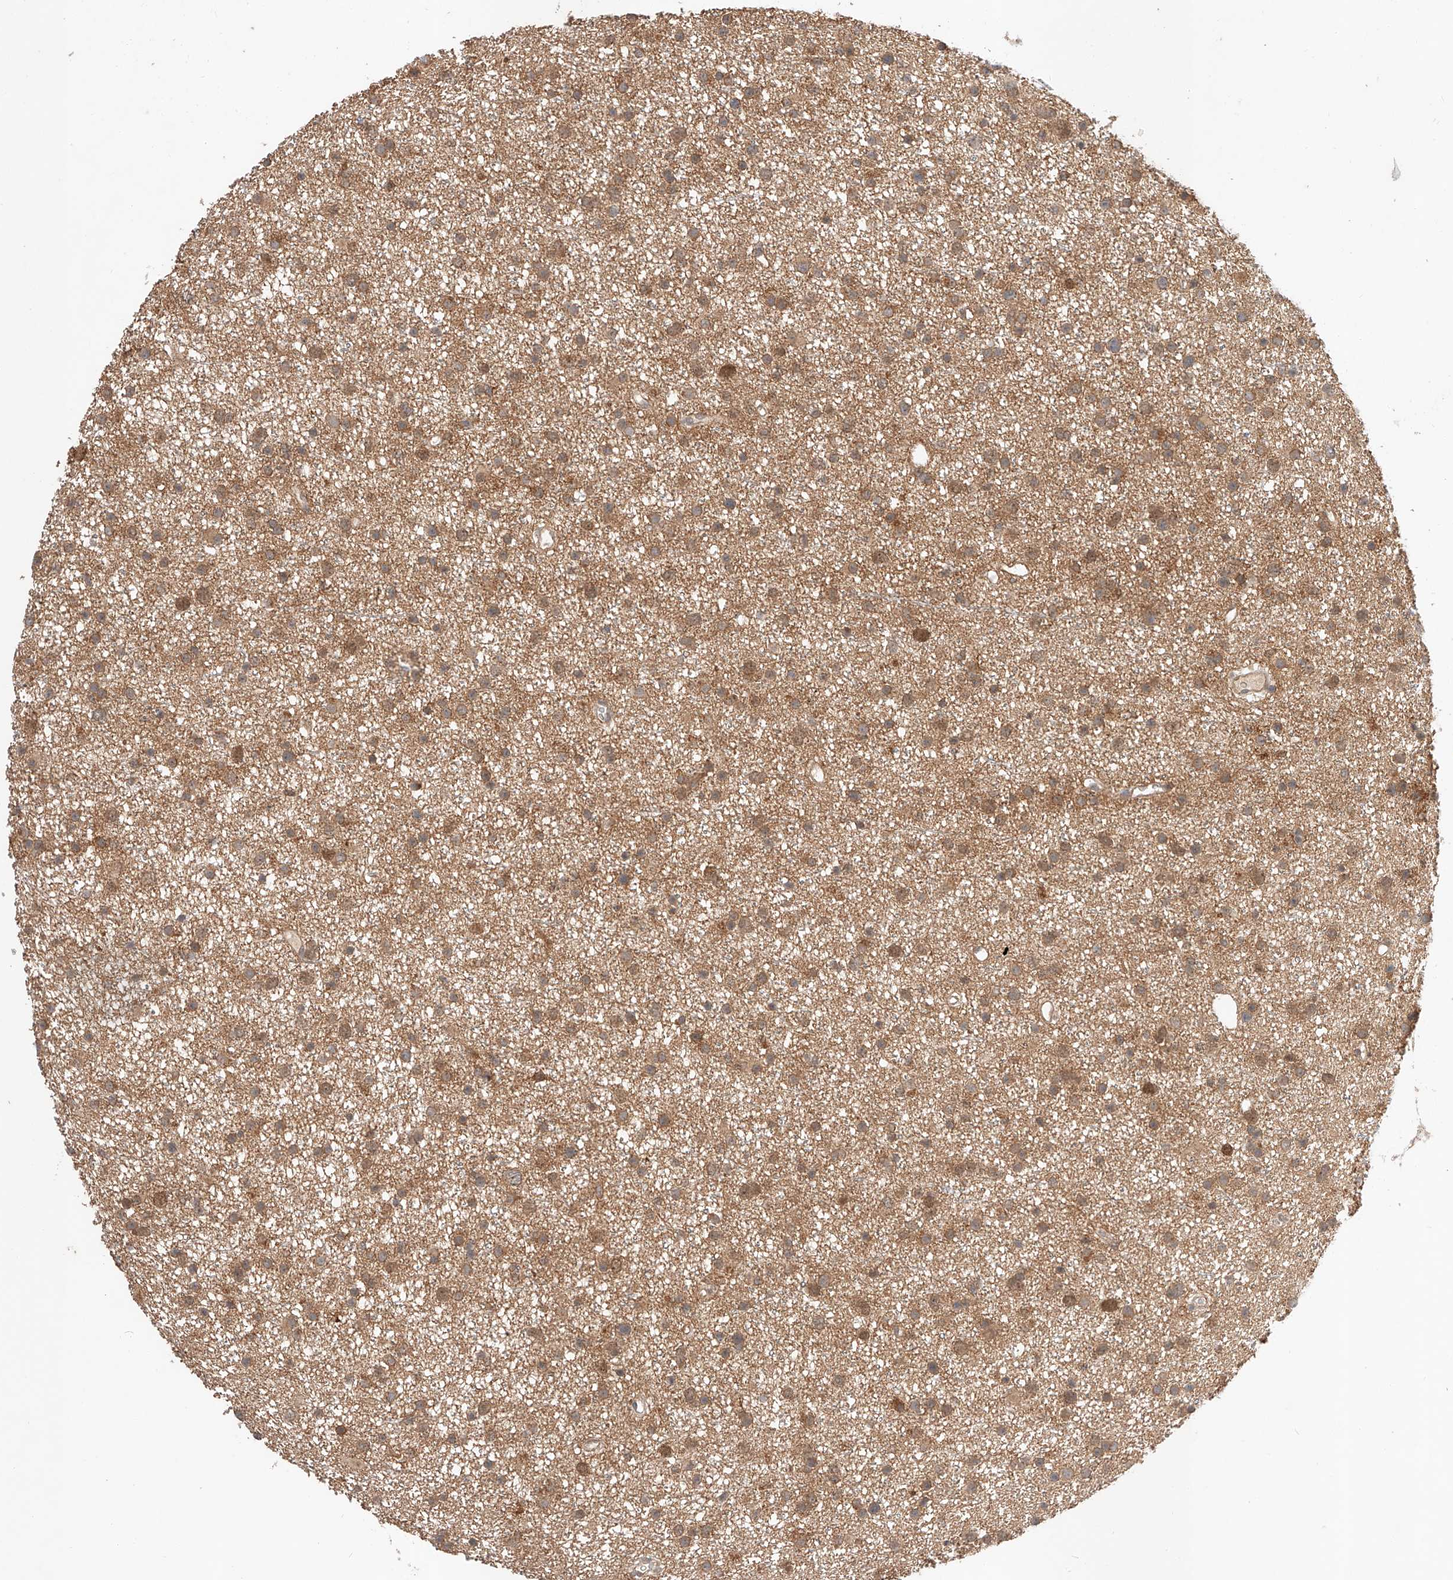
{"staining": {"intensity": "weak", "quantity": ">75%", "location": "cytoplasmic/membranous"}, "tissue": "glioma", "cell_type": "Tumor cells", "image_type": "cancer", "snomed": [{"axis": "morphology", "description": "Glioma, malignant, Low grade"}, {"axis": "topography", "description": "Cerebral cortex"}], "caption": "This histopathology image exhibits immunohistochemistry staining of glioma, with low weak cytoplasmic/membranous expression in about >75% of tumor cells.", "gene": "RAB23", "patient": {"sex": "female", "age": 39}}